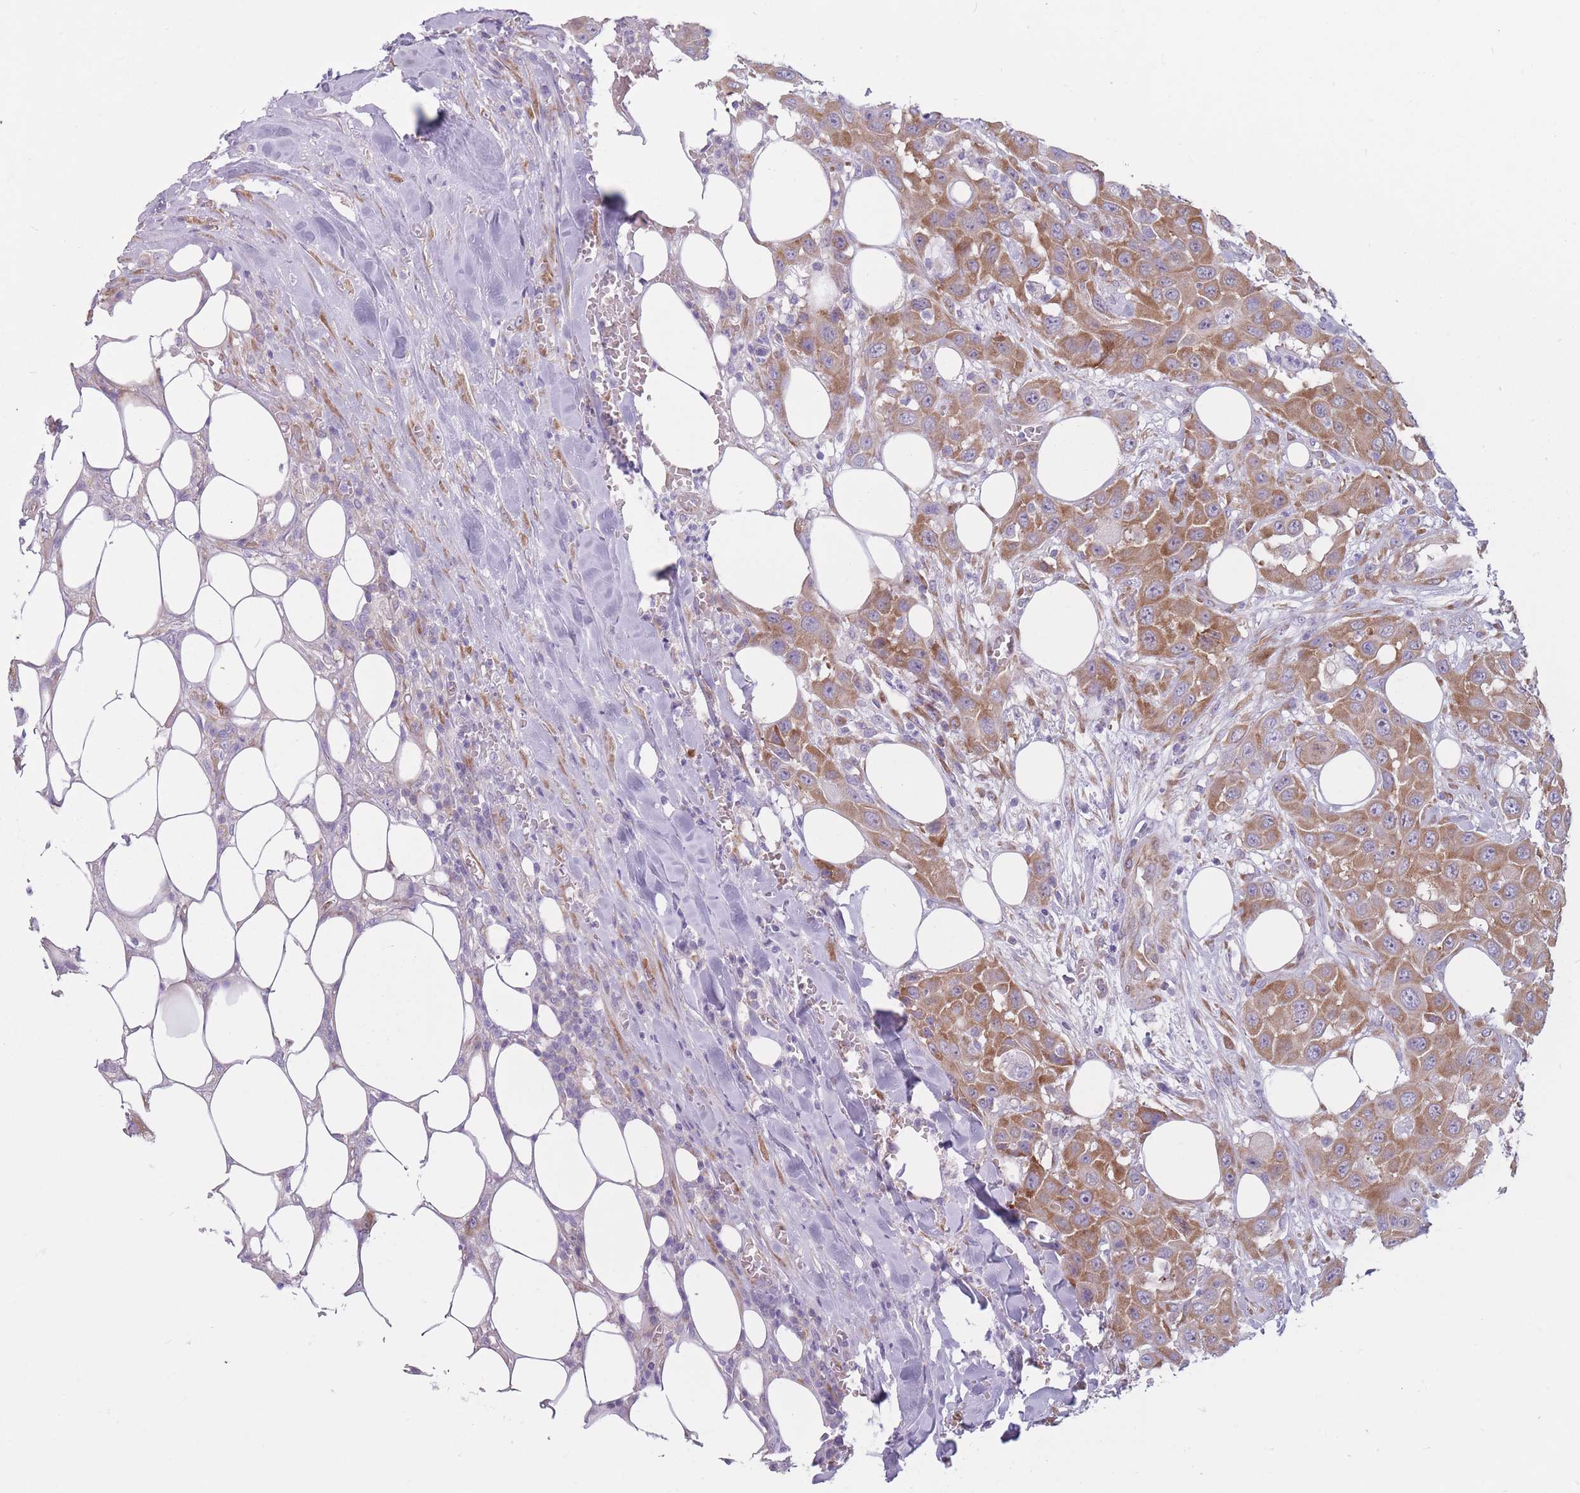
{"staining": {"intensity": "moderate", "quantity": ">75%", "location": "cytoplasmic/membranous"}, "tissue": "head and neck cancer", "cell_type": "Tumor cells", "image_type": "cancer", "snomed": [{"axis": "morphology", "description": "Squamous cell carcinoma, NOS"}, {"axis": "topography", "description": "Head-Neck"}], "caption": "Brown immunohistochemical staining in head and neck cancer (squamous cell carcinoma) demonstrates moderate cytoplasmic/membranous positivity in about >75% of tumor cells.", "gene": "RPL18", "patient": {"sex": "male", "age": 81}}